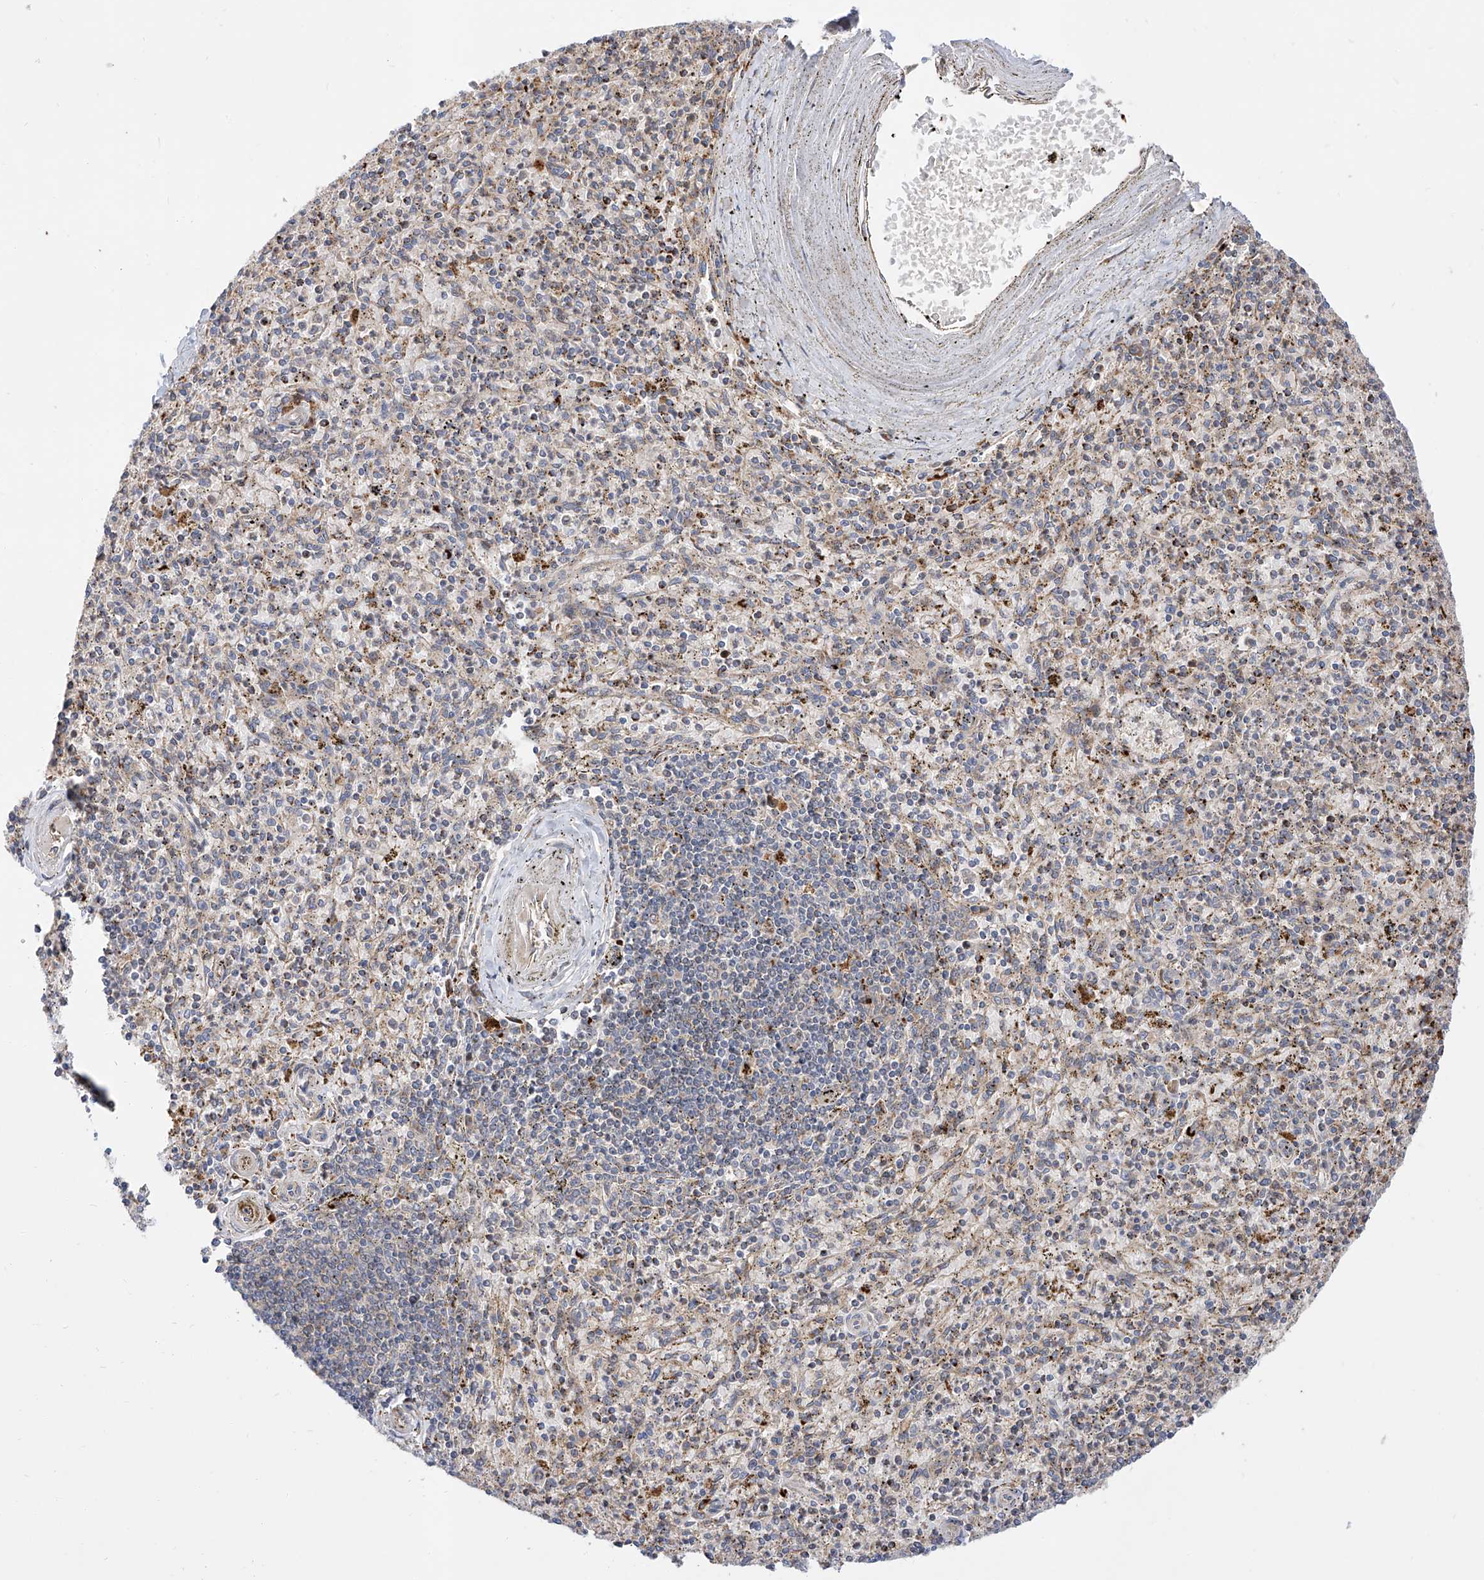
{"staining": {"intensity": "weak", "quantity": "<25%", "location": "cytoplasmic/membranous"}, "tissue": "spleen", "cell_type": "Cells in red pulp", "image_type": "normal", "snomed": [{"axis": "morphology", "description": "Normal tissue, NOS"}, {"axis": "topography", "description": "Spleen"}], "caption": "Immunohistochemistry (IHC) micrograph of normal spleen: human spleen stained with DAB (3,3'-diaminobenzidine) shows no significant protein staining in cells in red pulp.", "gene": "DIRAS3", "patient": {"sex": "male", "age": 72}}